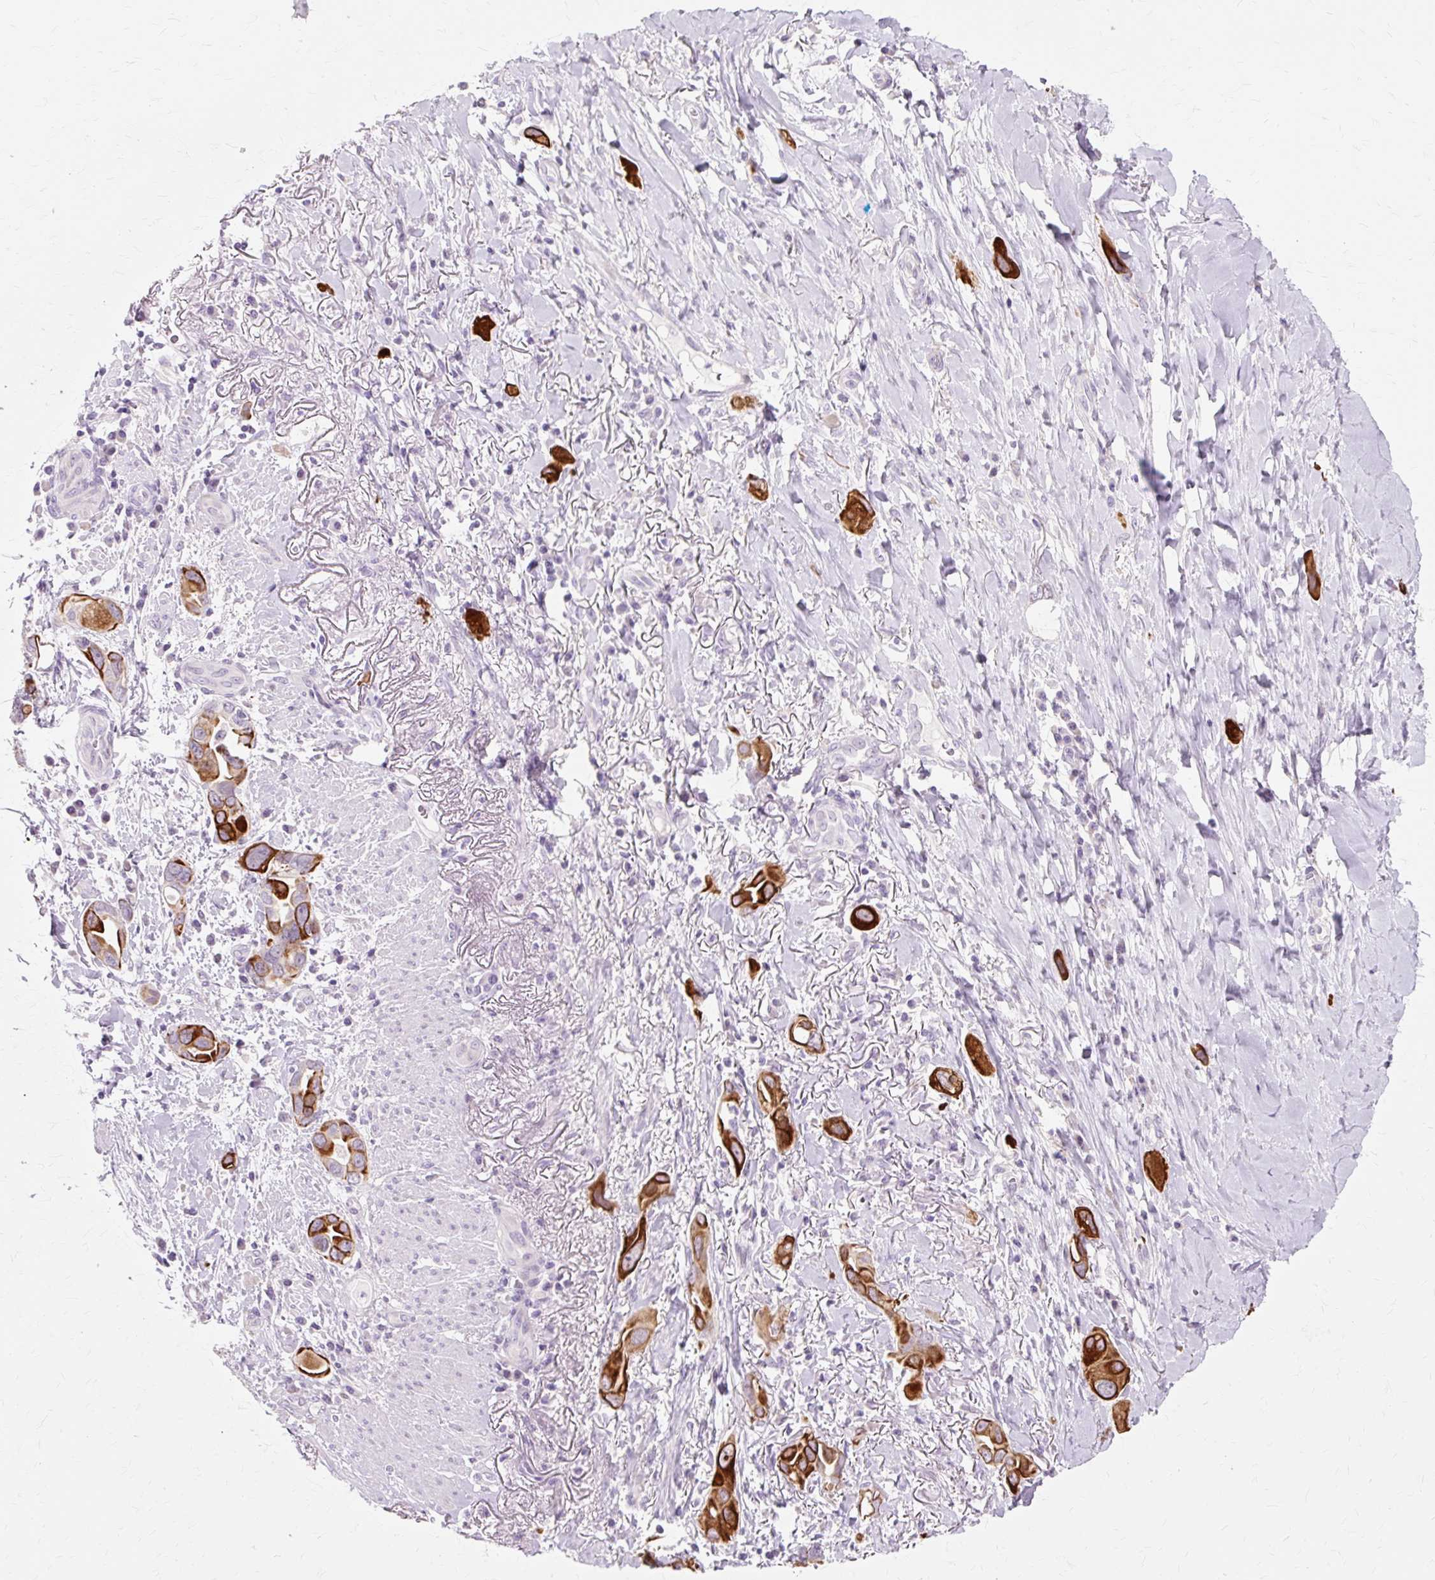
{"staining": {"intensity": "strong", "quantity": ">75%", "location": "cytoplasmic/membranous"}, "tissue": "lung cancer", "cell_type": "Tumor cells", "image_type": "cancer", "snomed": [{"axis": "morphology", "description": "Adenocarcinoma, NOS"}, {"axis": "topography", "description": "Lung"}], "caption": "IHC histopathology image of adenocarcinoma (lung) stained for a protein (brown), which demonstrates high levels of strong cytoplasmic/membranous staining in about >75% of tumor cells.", "gene": "IRX2", "patient": {"sex": "male", "age": 76}}